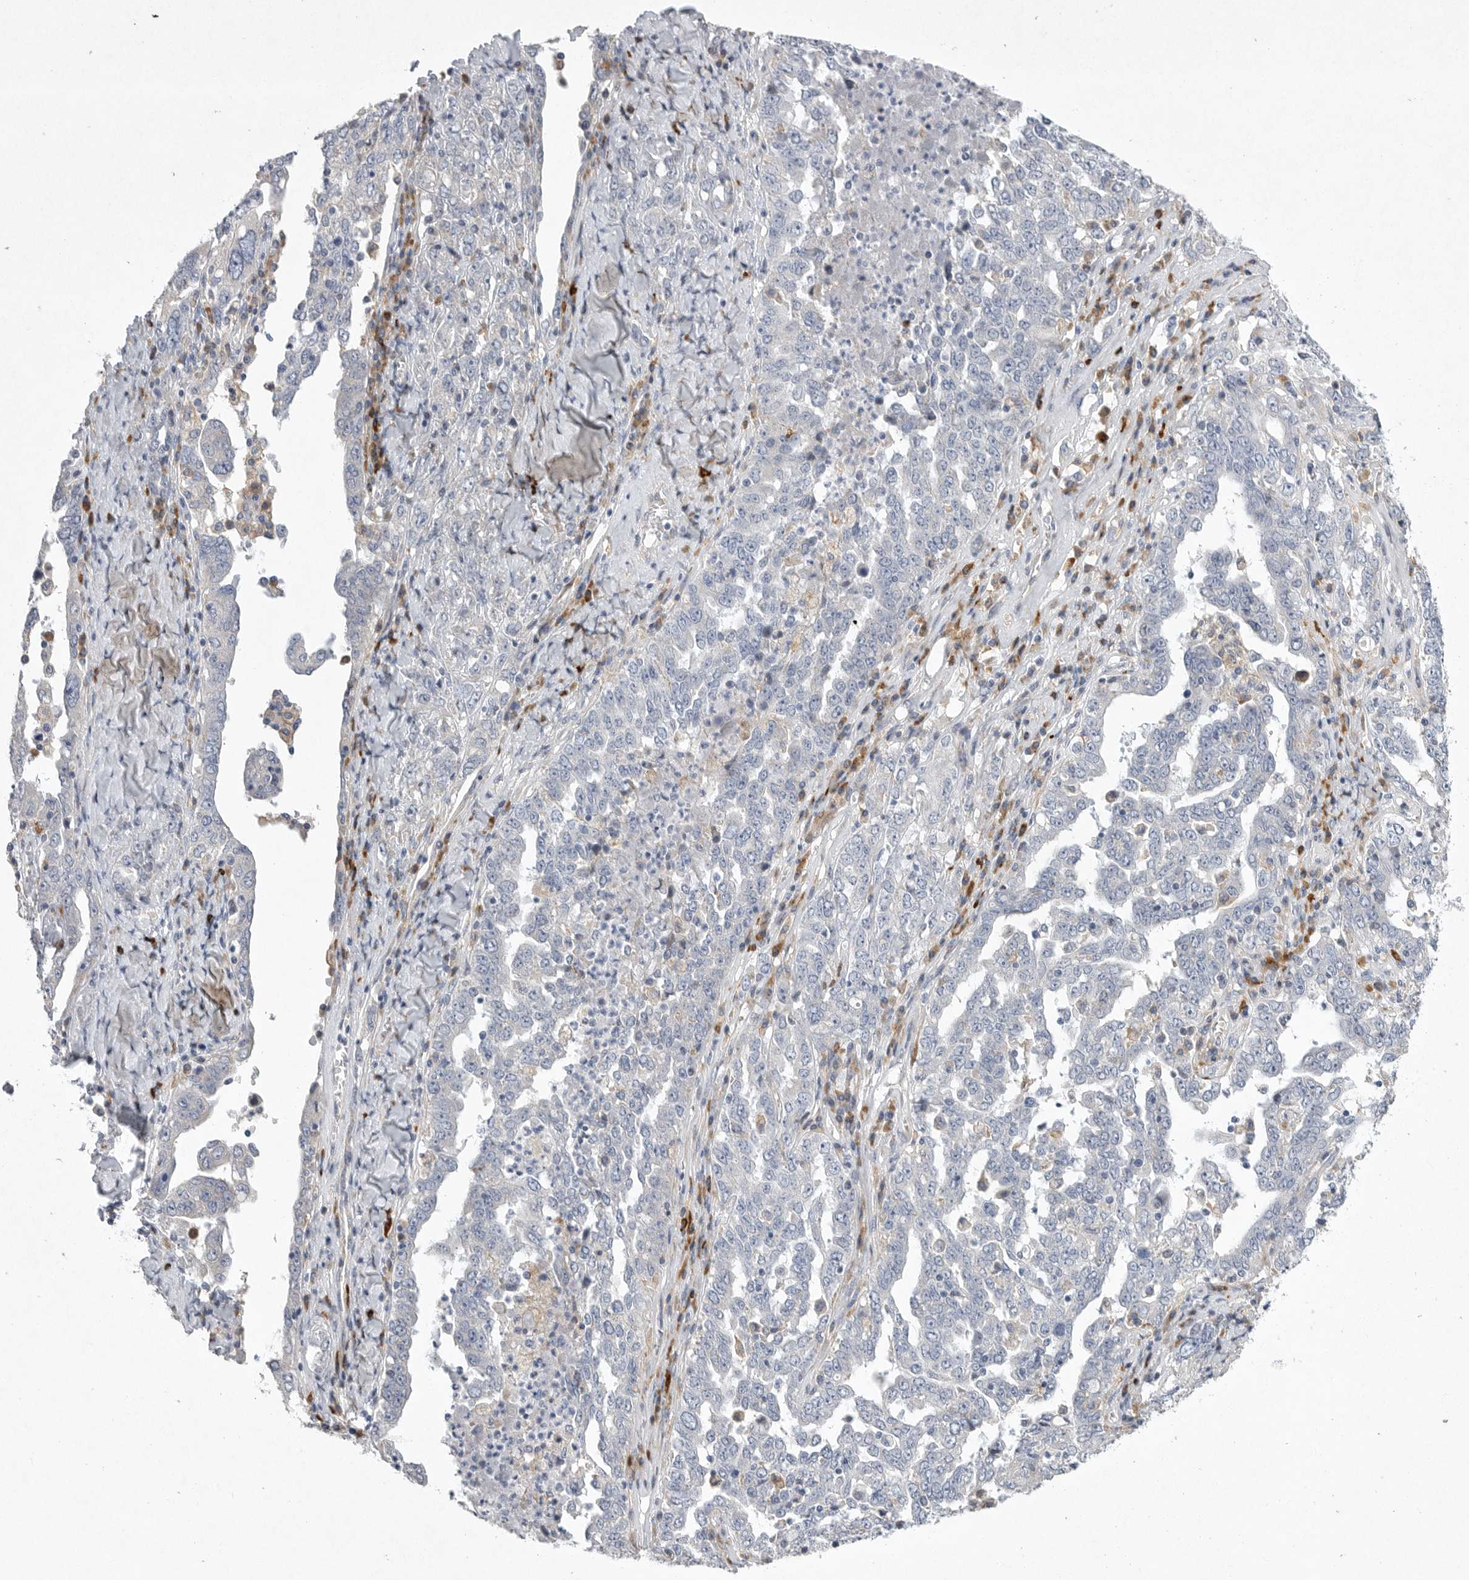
{"staining": {"intensity": "negative", "quantity": "none", "location": "none"}, "tissue": "ovarian cancer", "cell_type": "Tumor cells", "image_type": "cancer", "snomed": [{"axis": "morphology", "description": "Carcinoma, endometroid"}, {"axis": "topography", "description": "Ovary"}], "caption": "Image shows no protein staining in tumor cells of endometroid carcinoma (ovarian) tissue.", "gene": "EDEM3", "patient": {"sex": "female", "age": 62}}